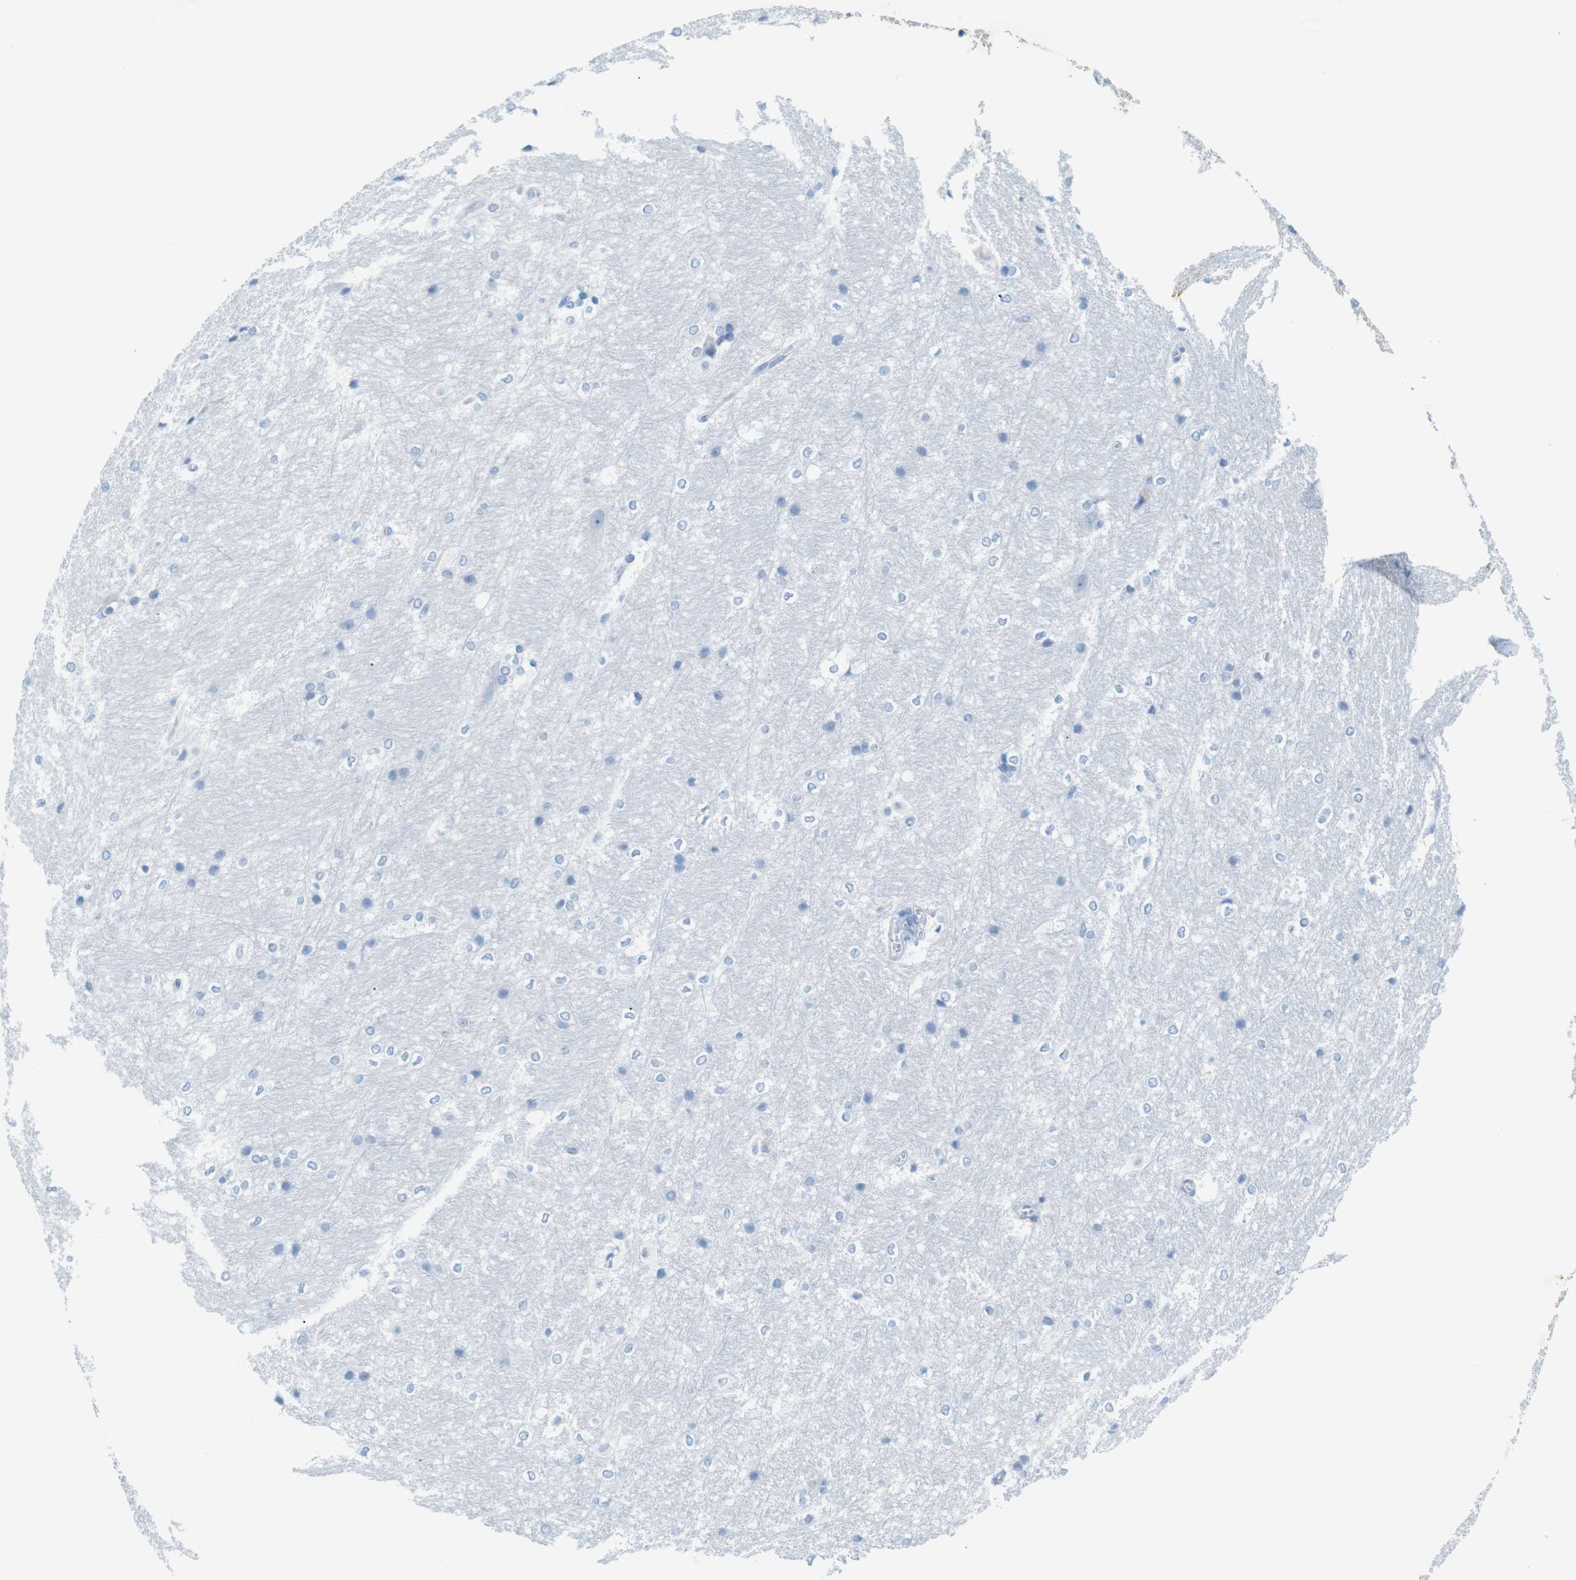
{"staining": {"intensity": "negative", "quantity": "none", "location": "none"}, "tissue": "hippocampus", "cell_type": "Glial cells", "image_type": "normal", "snomed": [{"axis": "morphology", "description": "Normal tissue, NOS"}, {"axis": "topography", "description": "Hippocampus"}], "caption": "Immunohistochemical staining of normal hippocampus reveals no significant staining in glial cells.", "gene": "MCEMP1", "patient": {"sex": "female", "age": 19}}